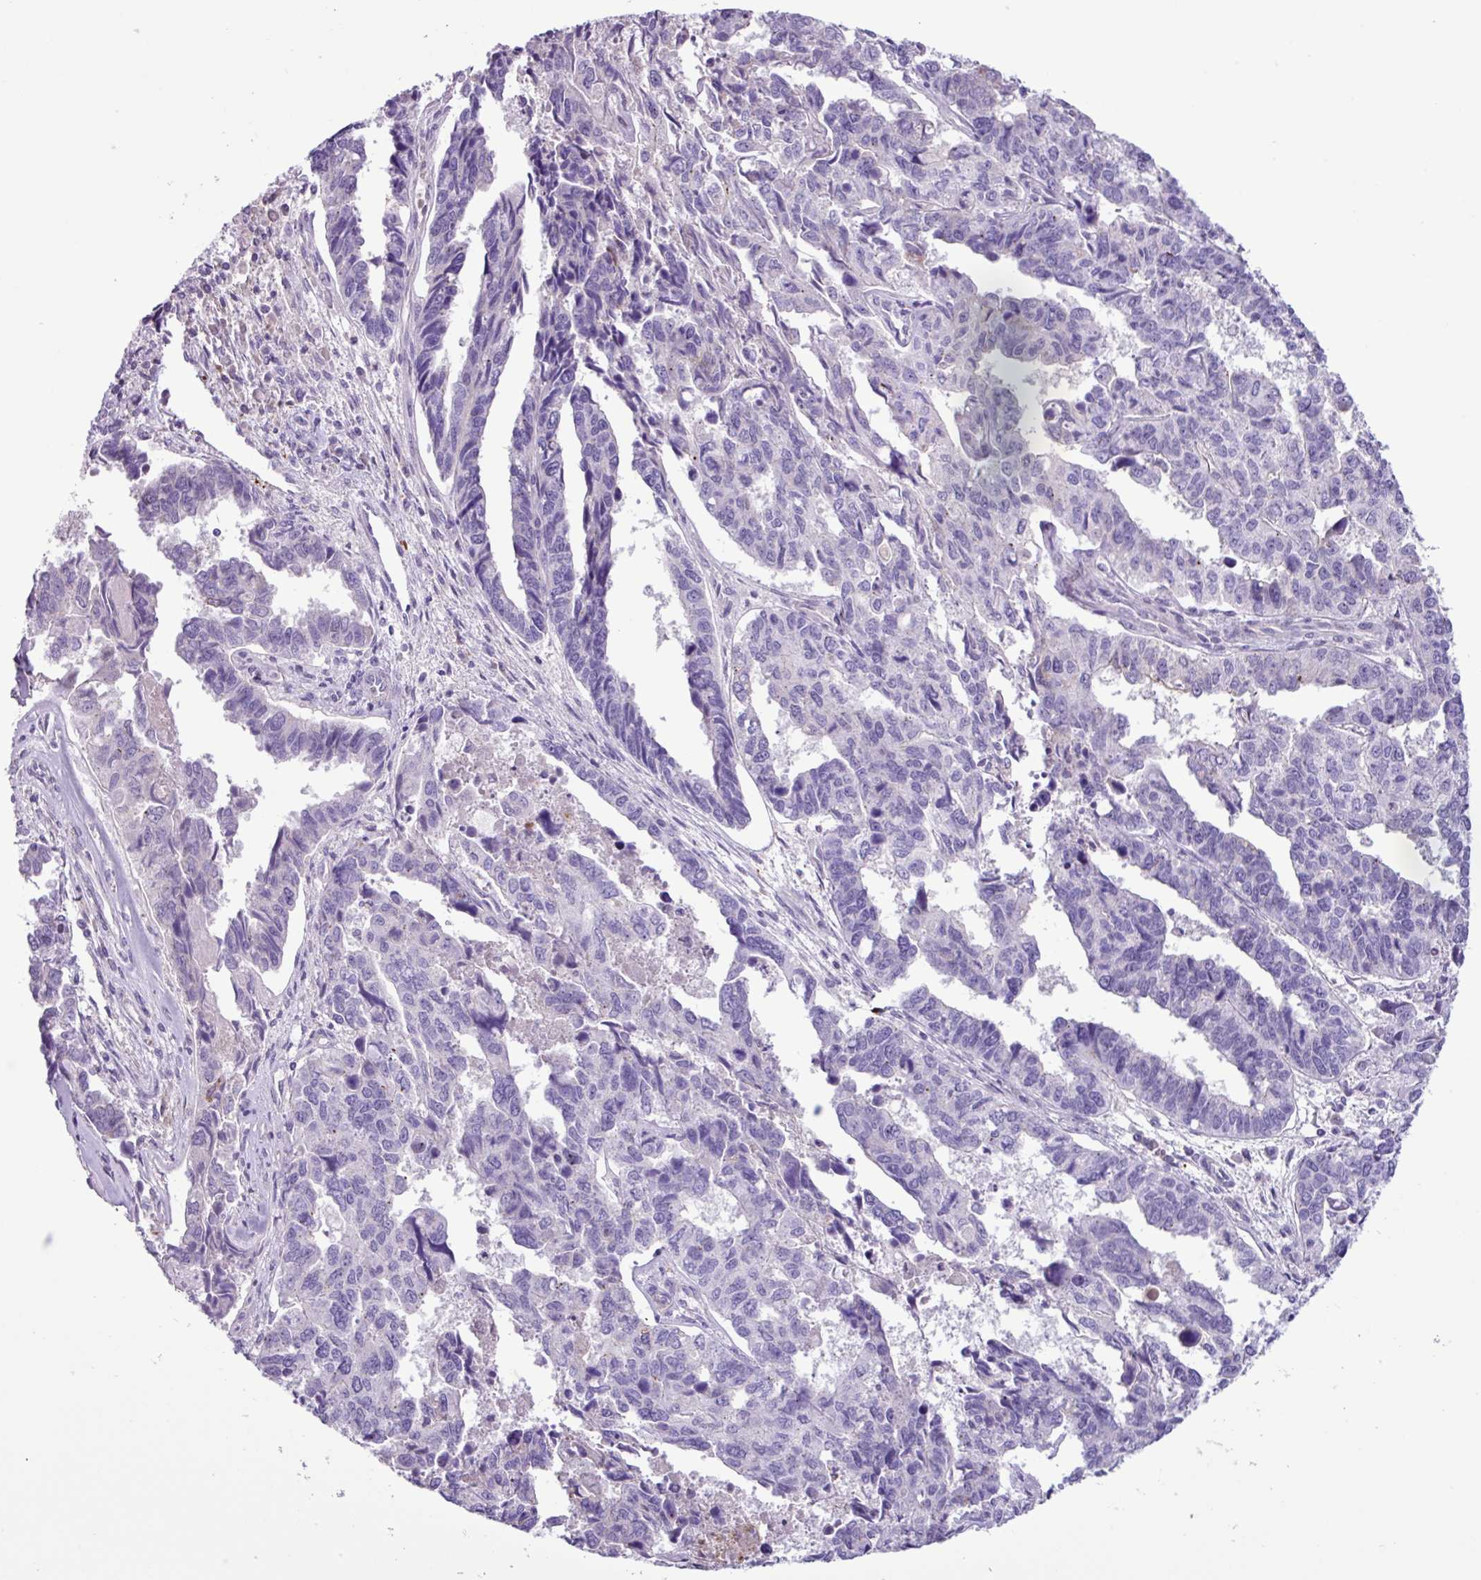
{"staining": {"intensity": "negative", "quantity": "none", "location": "none"}, "tissue": "endometrial cancer", "cell_type": "Tumor cells", "image_type": "cancer", "snomed": [{"axis": "morphology", "description": "Adenocarcinoma, NOS"}, {"axis": "topography", "description": "Endometrium"}], "caption": "Immunohistochemical staining of human adenocarcinoma (endometrial) exhibits no significant expression in tumor cells.", "gene": "CYSTM1", "patient": {"sex": "female", "age": 73}}